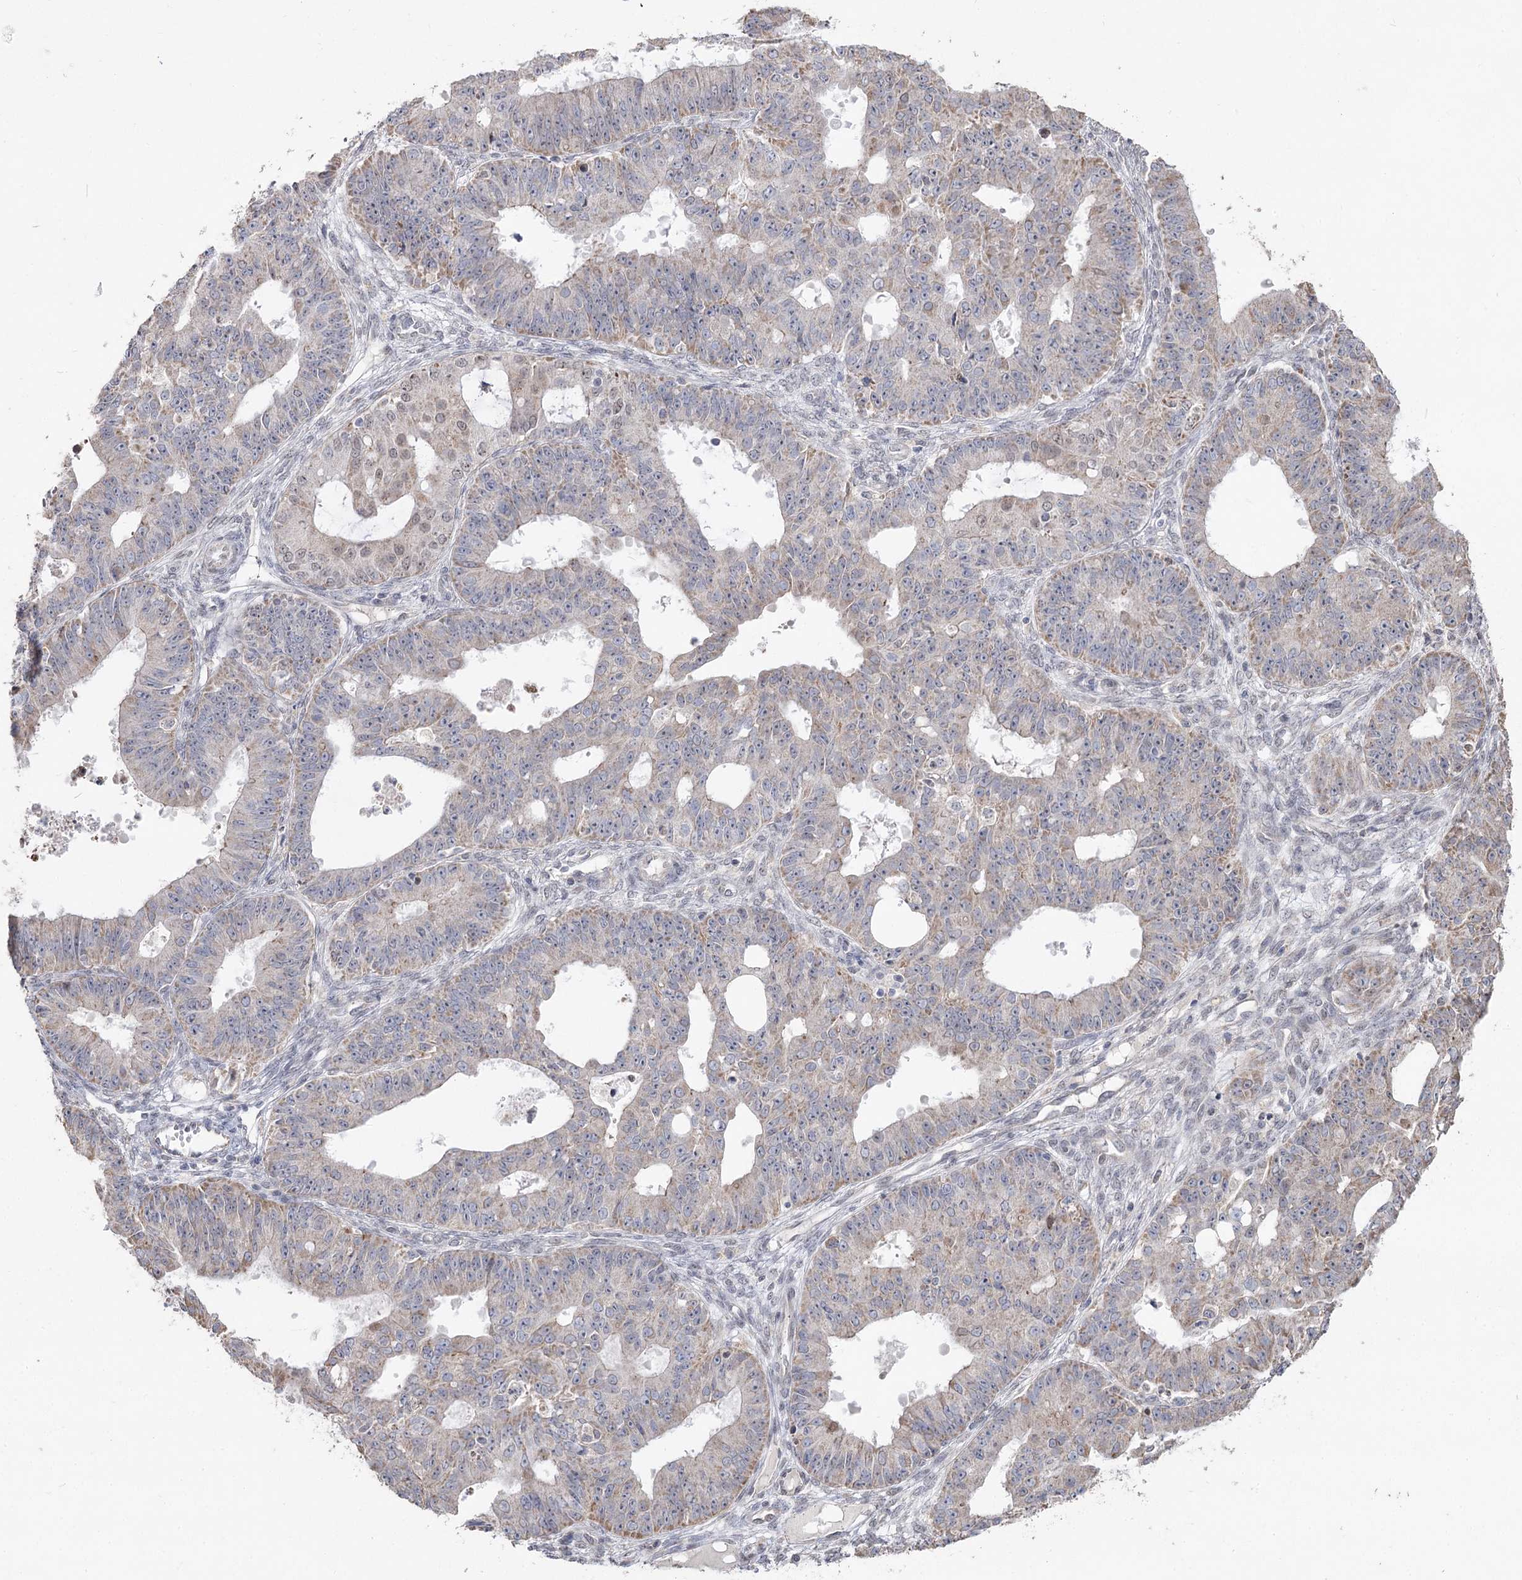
{"staining": {"intensity": "weak", "quantity": "25%-75%", "location": "cytoplasmic/membranous,nuclear"}, "tissue": "ovarian cancer", "cell_type": "Tumor cells", "image_type": "cancer", "snomed": [{"axis": "morphology", "description": "Carcinoma, endometroid"}, {"axis": "topography", "description": "Appendix"}, {"axis": "topography", "description": "Ovary"}], "caption": "Tumor cells exhibit low levels of weak cytoplasmic/membranous and nuclear expression in approximately 25%-75% of cells in ovarian cancer. The staining was performed using DAB to visualize the protein expression in brown, while the nuclei were stained in blue with hematoxylin (Magnification: 20x).", "gene": "RUFY4", "patient": {"sex": "female", "age": 42}}